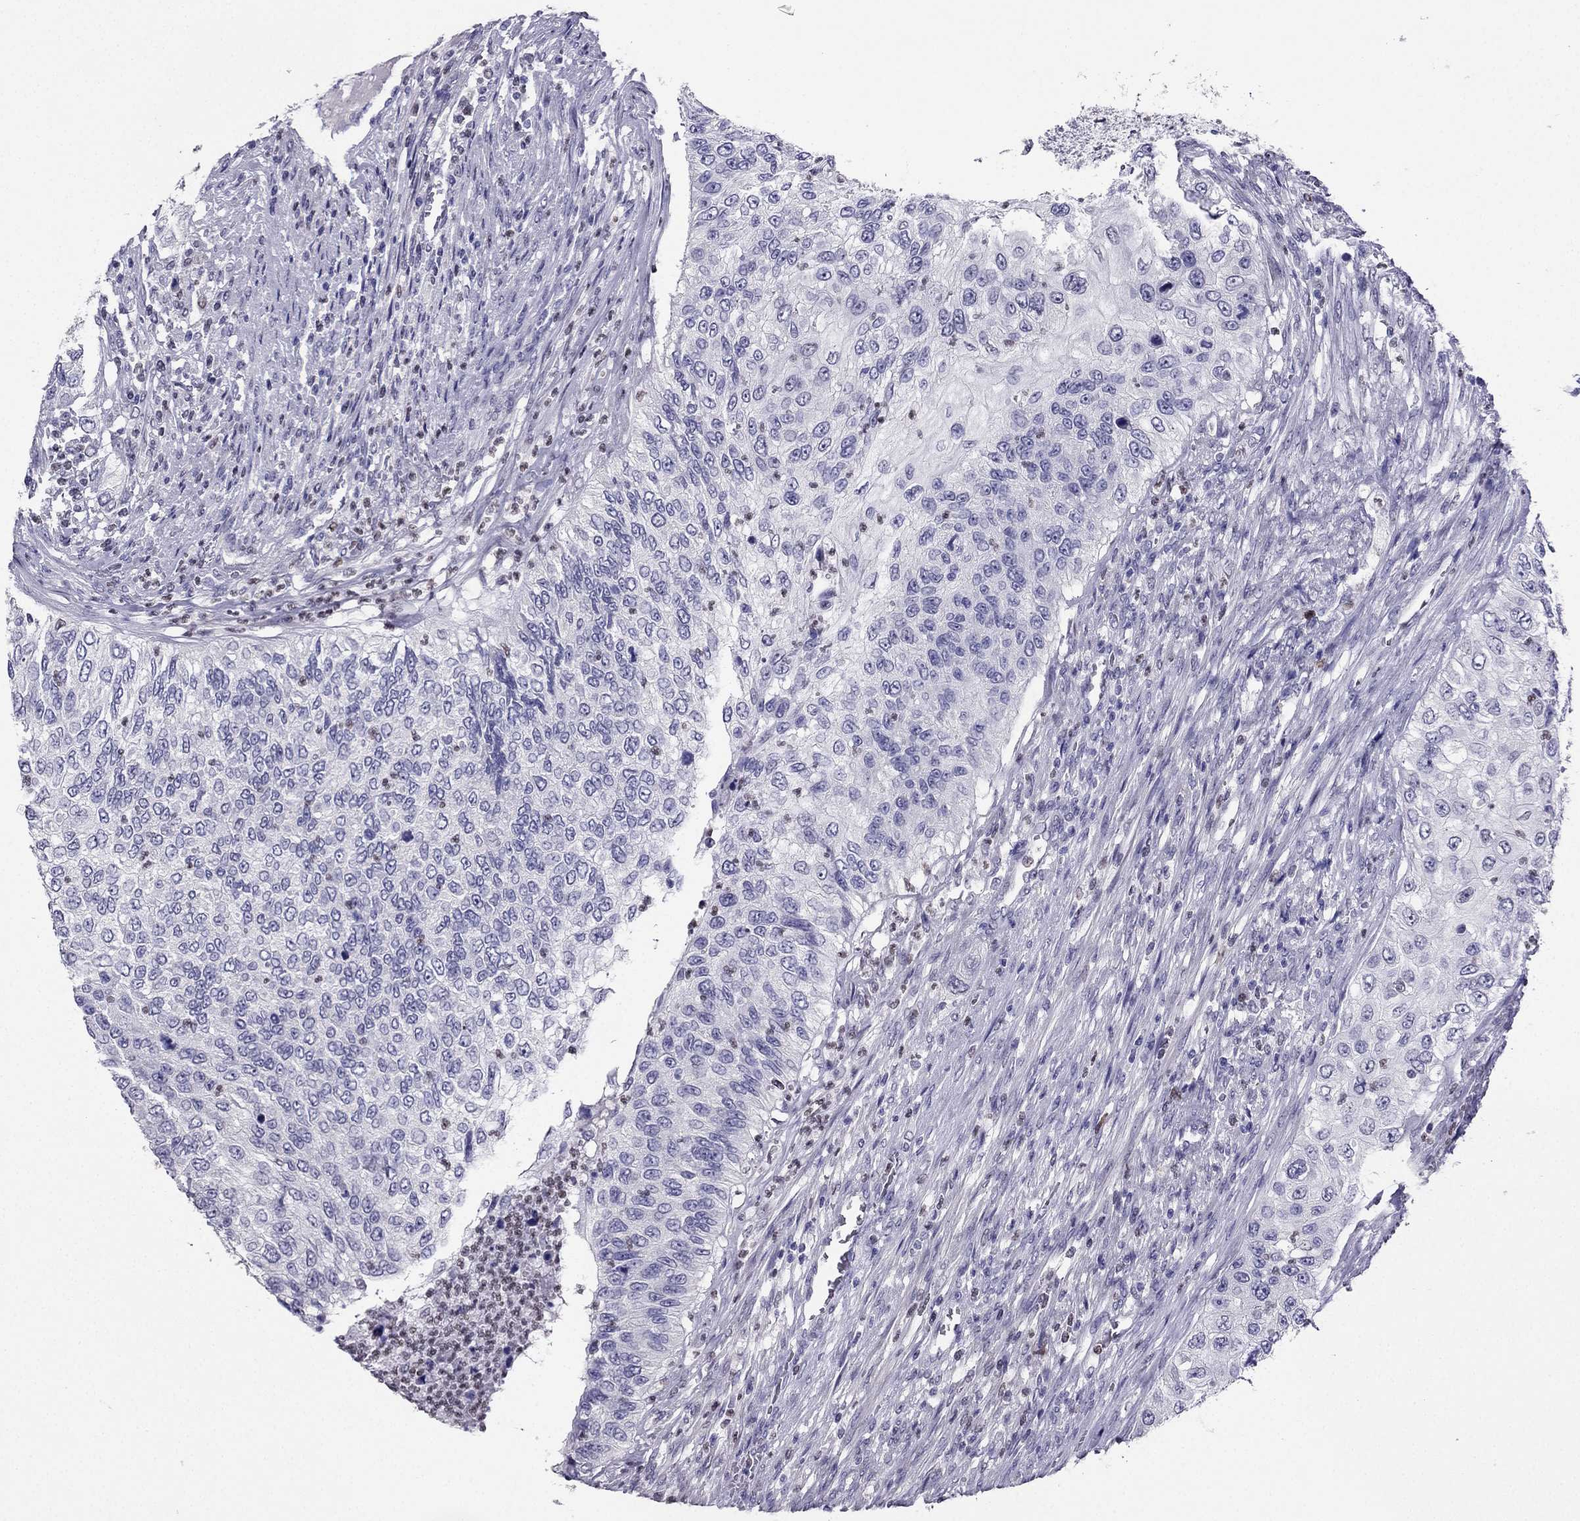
{"staining": {"intensity": "negative", "quantity": "none", "location": "none"}, "tissue": "urothelial cancer", "cell_type": "Tumor cells", "image_type": "cancer", "snomed": [{"axis": "morphology", "description": "Urothelial carcinoma, High grade"}, {"axis": "topography", "description": "Urinary bladder"}], "caption": "An immunohistochemistry (IHC) photomicrograph of high-grade urothelial carcinoma is shown. There is no staining in tumor cells of high-grade urothelial carcinoma. (Stains: DAB (3,3'-diaminobenzidine) IHC with hematoxylin counter stain, Microscopy: brightfield microscopy at high magnification).", "gene": "ARID3A", "patient": {"sex": "female", "age": 60}}